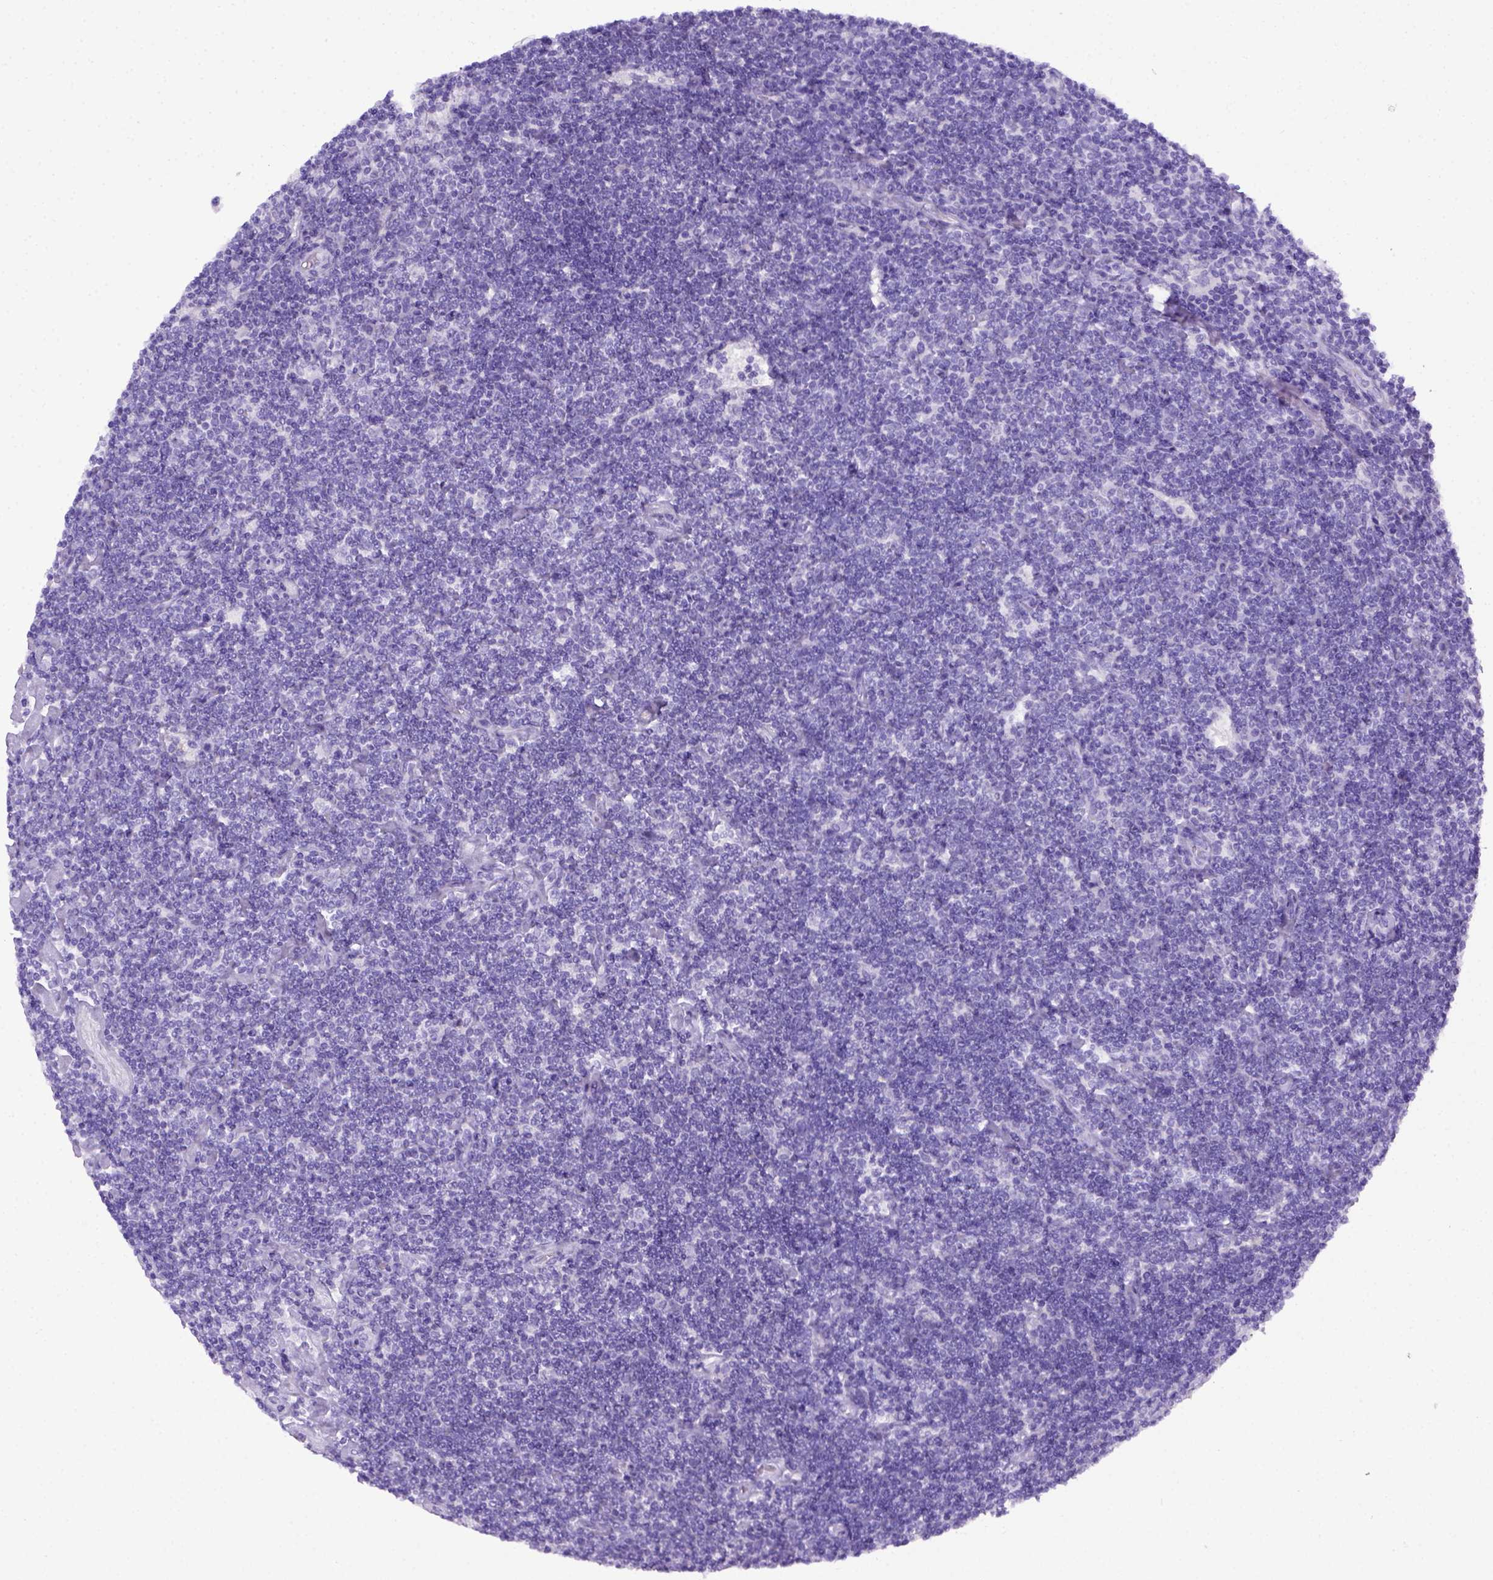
{"staining": {"intensity": "negative", "quantity": "none", "location": "none"}, "tissue": "lymphoma", "cell_type": "Tumor cells", "image_type": "cancer", "snomed": [{"axis": "morphology", "description": "Hodgkin's disease, NOS"}, {"axis": "topography", "description": "Lymph node"}], "caption": "Immunohistochemical staining of Hodgkin's disease exhibits no significant staining in tumor cells.", "gene": "ITIH4", "patient": {"sex": "male", "age": 40}}